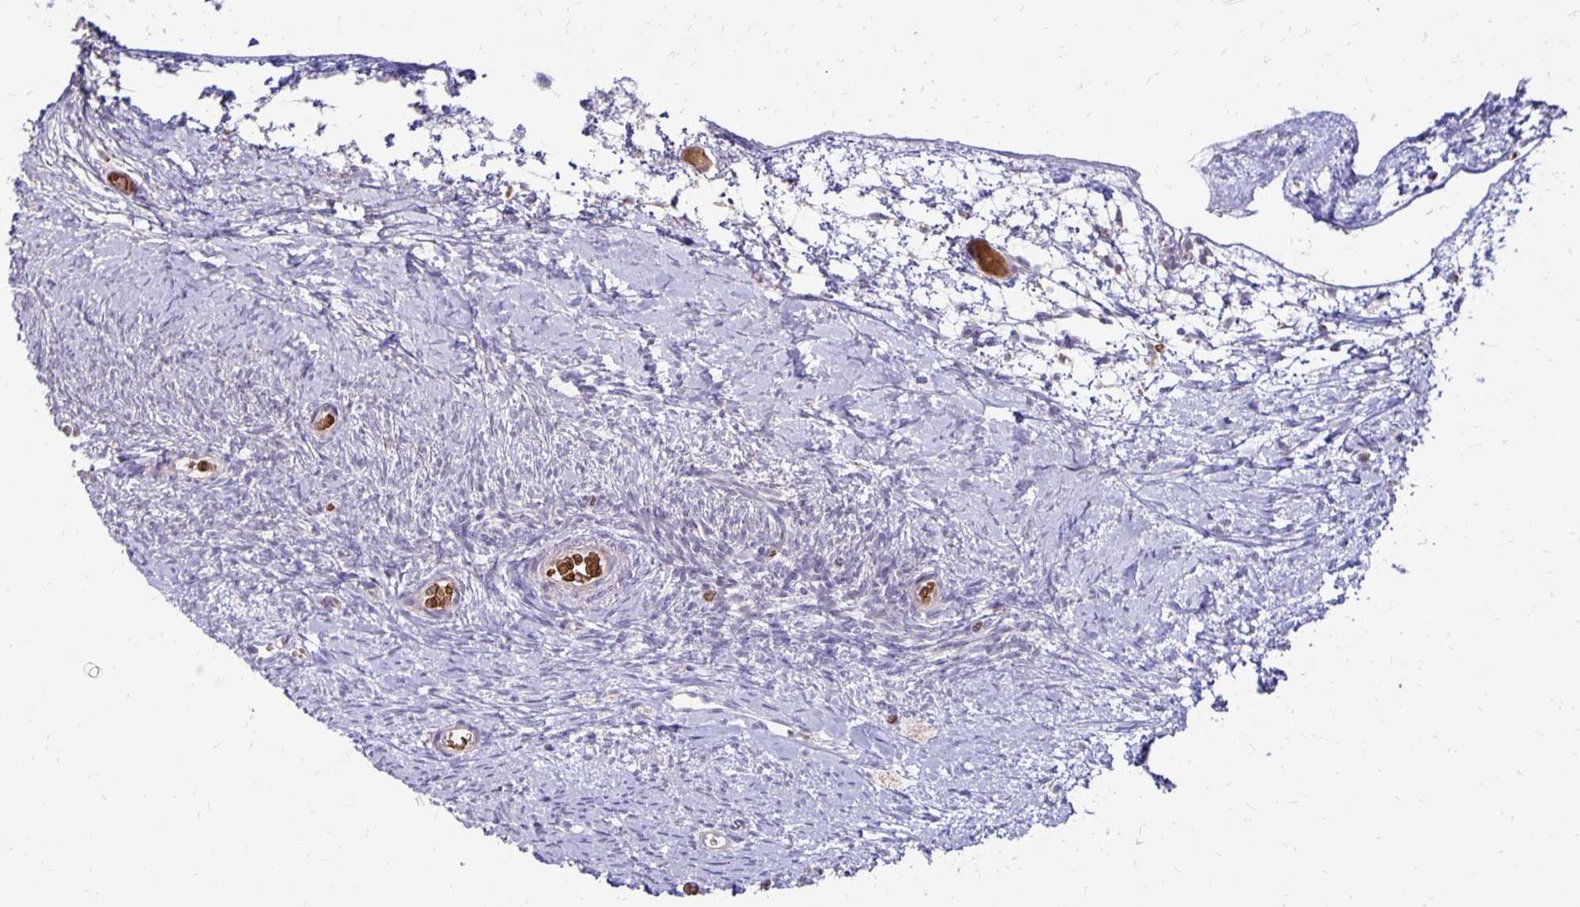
{"staining": {"intensity": "moderate", "quantity": ">75%", "location": "cytoplasmic/membranous"}, "tissue": "ovary", "cell_type": "Follicle cells", "image_type": "normal", "snomed": [{"axis": "morphology", "description": "Normal tissue, NOS"}, {"axis": "topography", "description": "Ovary"}], "caption": "Protein expression analysis of unremarkable ovary exhibits moderate cytoplasmic/membranous staining in approximately >75% of follicle cells.", "gene": "FN3K", "patient": {"sex": "female", "age": 39}}